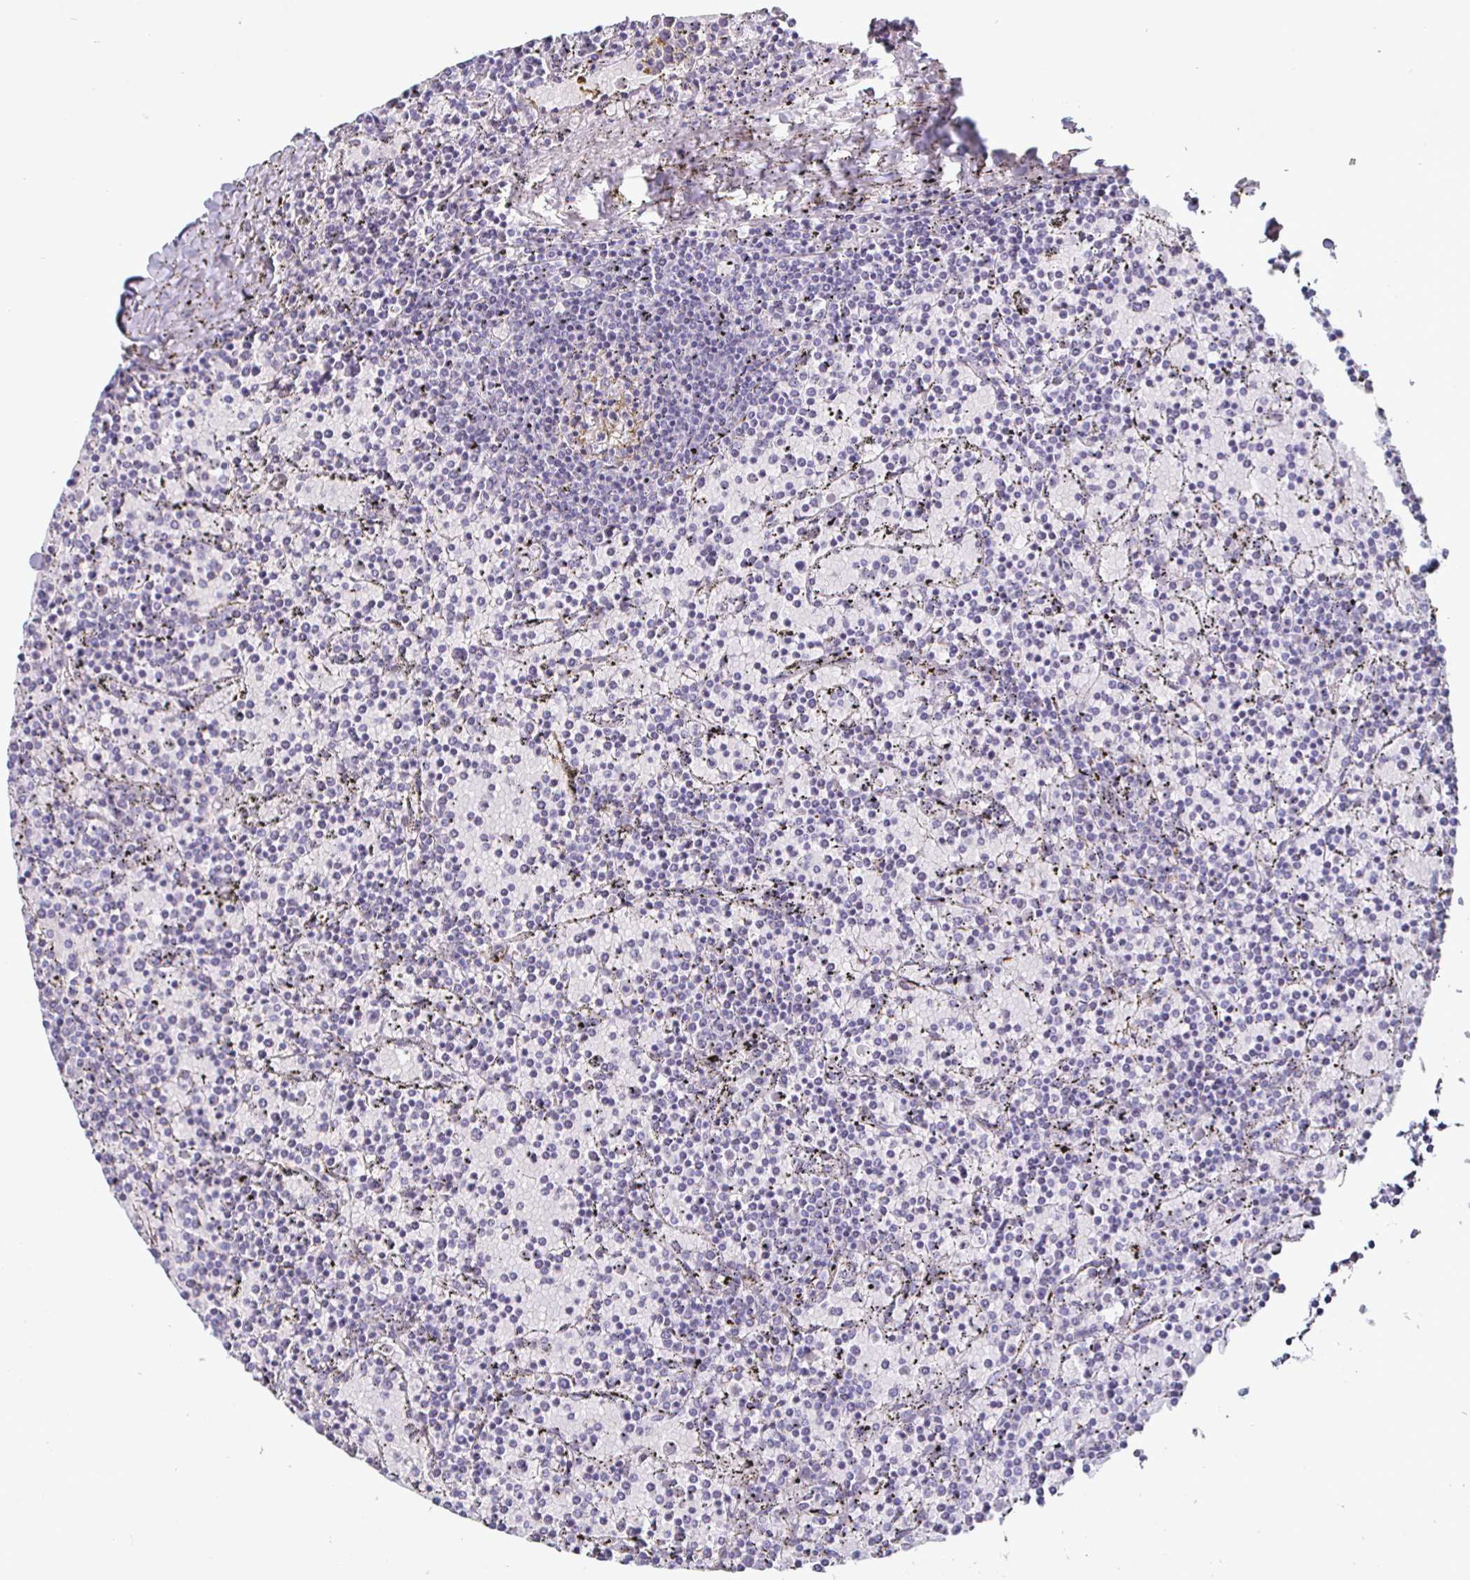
{"staining": {"intensity": "negative", "quantity": "none", "location": "none"}, "tissue": "lymphoma", "cell_type": "Tumor cells", "image_type": "cancer", "snomed": [{"axis": "morphology", "description": "Malignant lymphoma, non-Hodgkin's type, Low grade"}, {"axis": "topography", "description": "Spleen"}], "caption": "Immunohistochemical staining of low-grade malignant lymphoma, non-Hodgkin's type demonstrates no significant expression in tumor cells.", "gene": "ENPP1", "patient": {"sex": "female", "age": 77}}